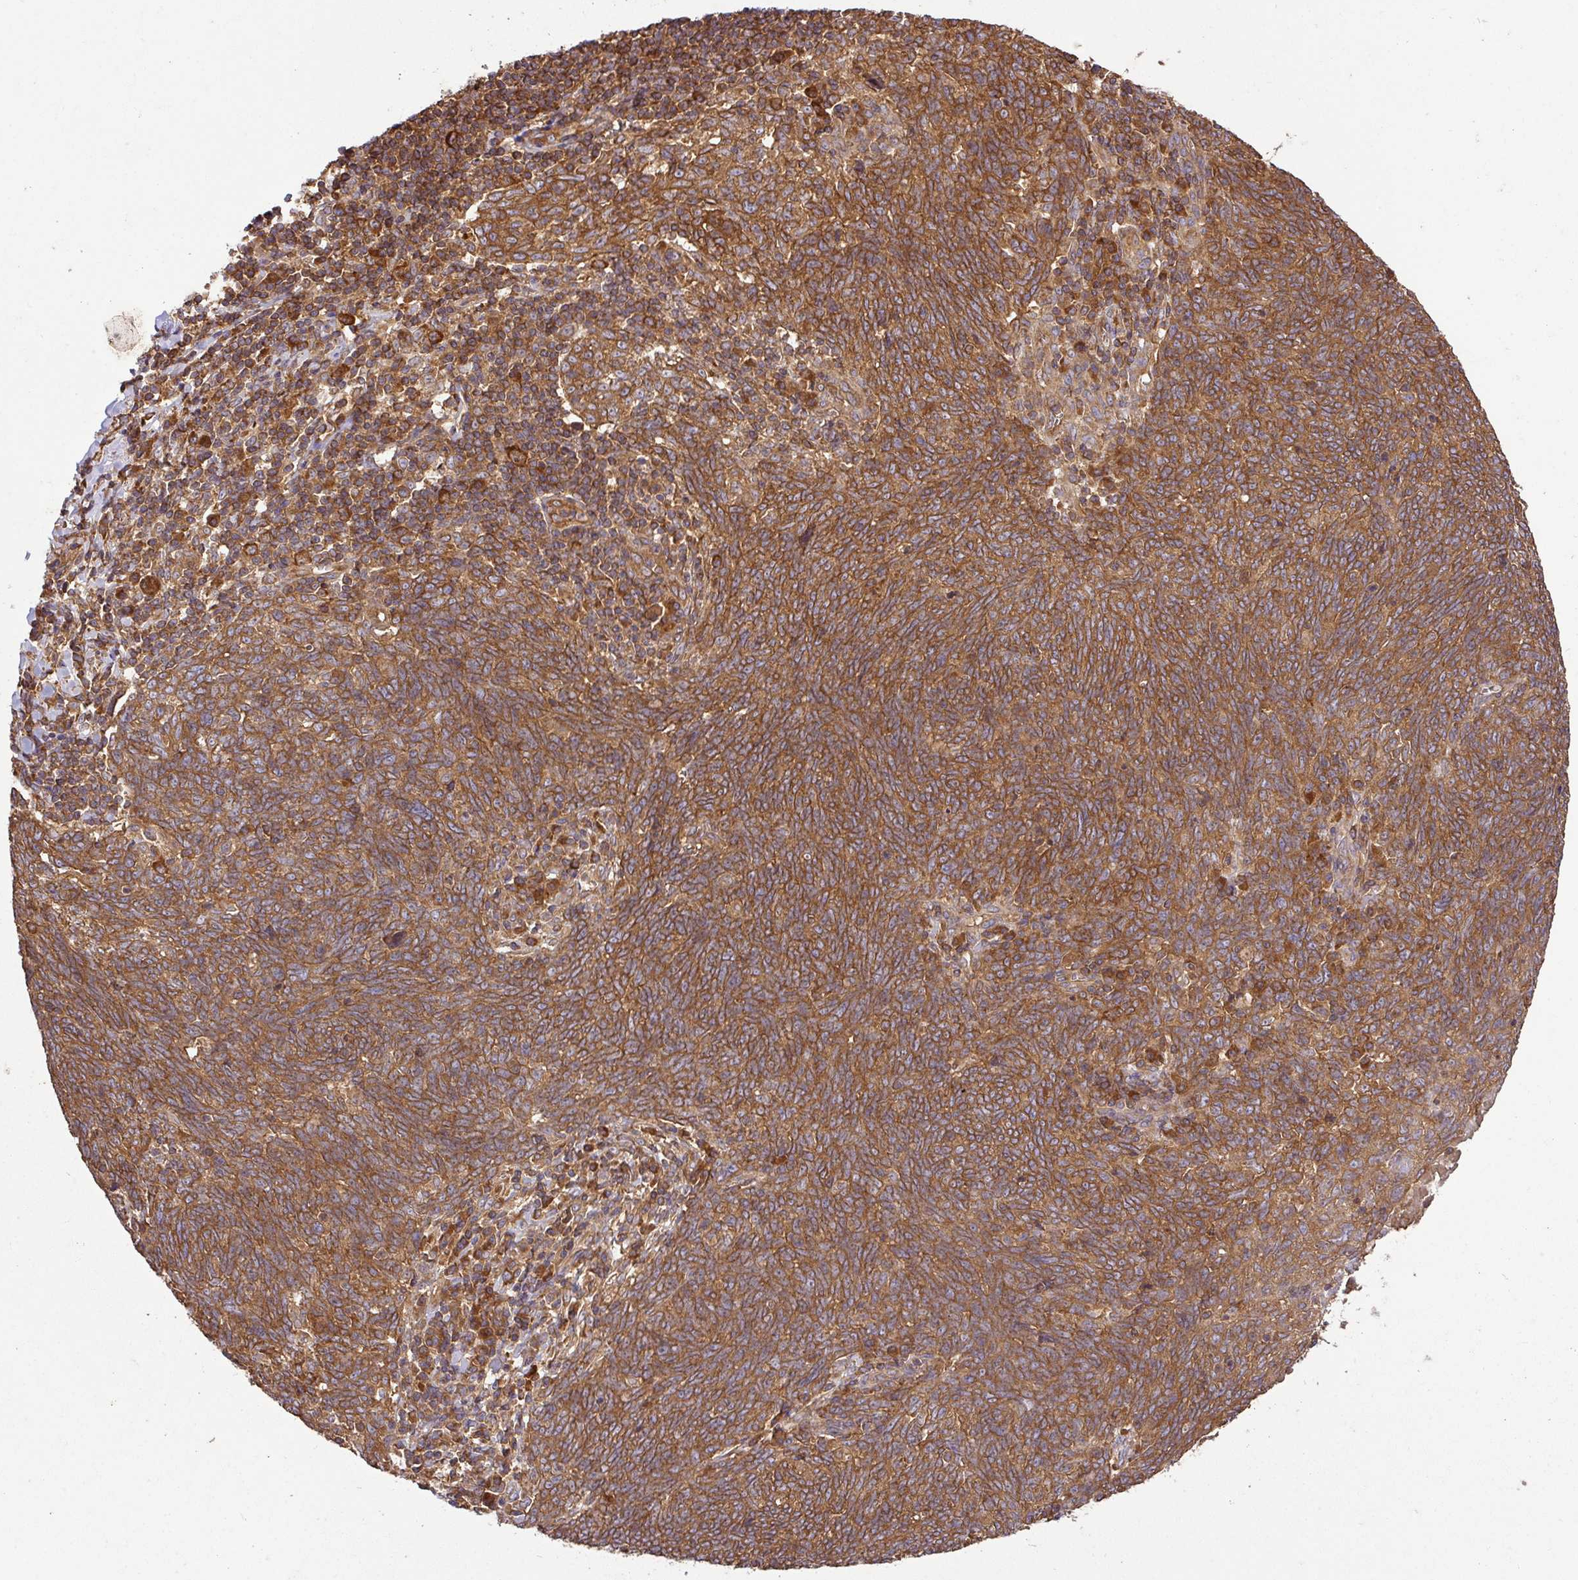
{"staining": {"intensity": "moderate", "quantity": ">75%", "location": "cytoplasmic/membranous"}, "tissue": "lung cancer", "cell_type": "Tumor cells", "image_type": "cancer", "snomed": [{"axis": "morphology", "description": "Squamous cell carcinoma, NOS"}, {"axis": "topography", "description": "Lung"}], "caption": "Lung cancer stained with a brown dye displays moderate cytoplasmic/membranous positive positivity in about >75% of tumor cells.", "gene": "GSPT1", "patient": {"sex": "female", "age": 72}}